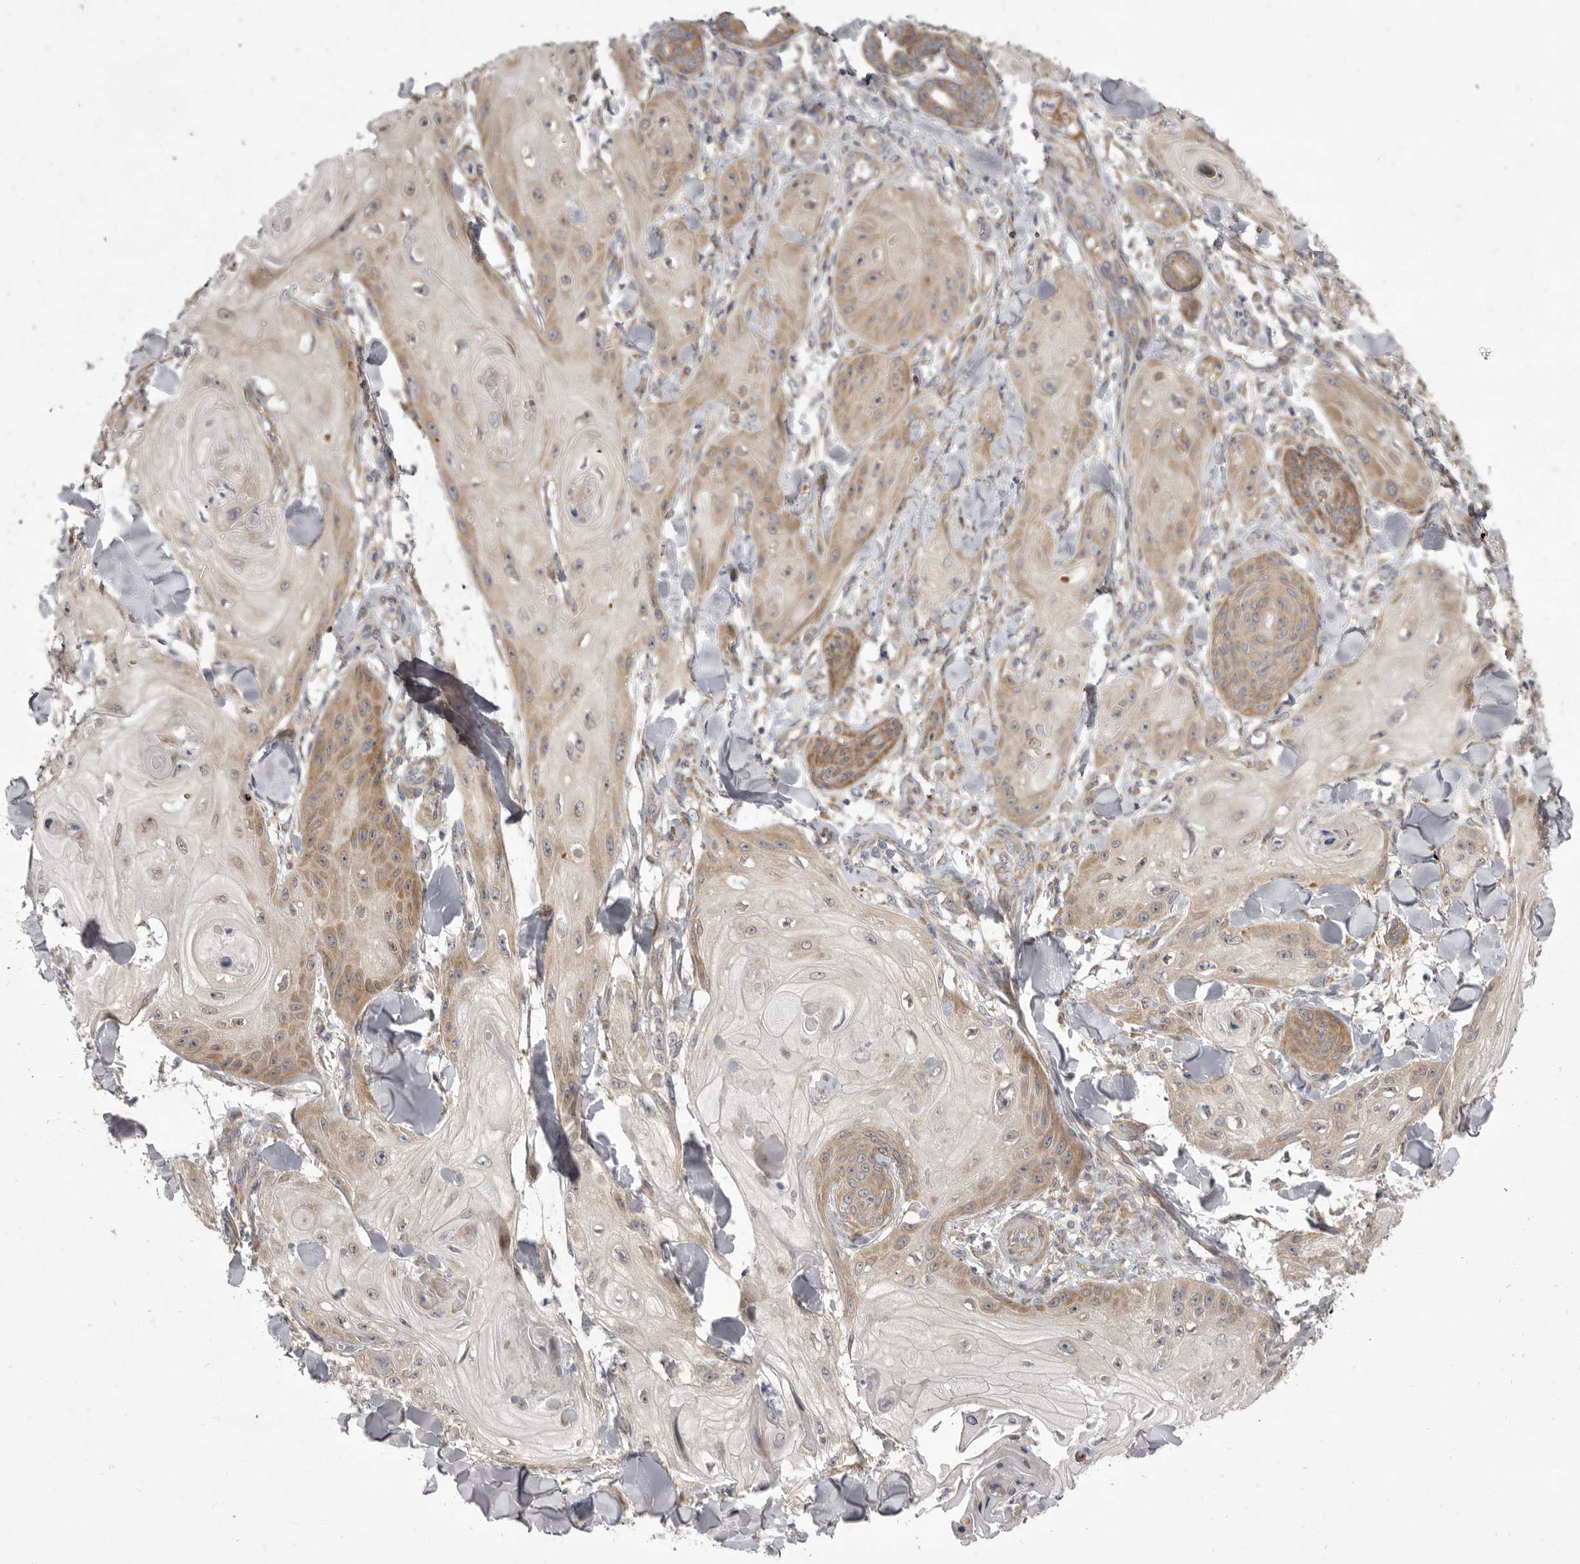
{"staining": {"intensity": "weak", "quantity": "25%-75%", "location": "cytoplasmic/membranous"}, "tissue": "skin cancer", "cell_type": "Tumor cells", "image_type": "cancer", "snomed": [{"axis": "morphology", "description": "Squamous cell carcinoma, NOS"}, {"axis": "topography", "description": "Skin"}], "caption": "Immunohistochemical staining of human skin cancer reveals low levels of weak cytoplasmic/membranous protein expression in approximately 25%-75% of tumor cells.", "gene": "TBC1D8B", "patient": {"sex": "male", "age": 74}}